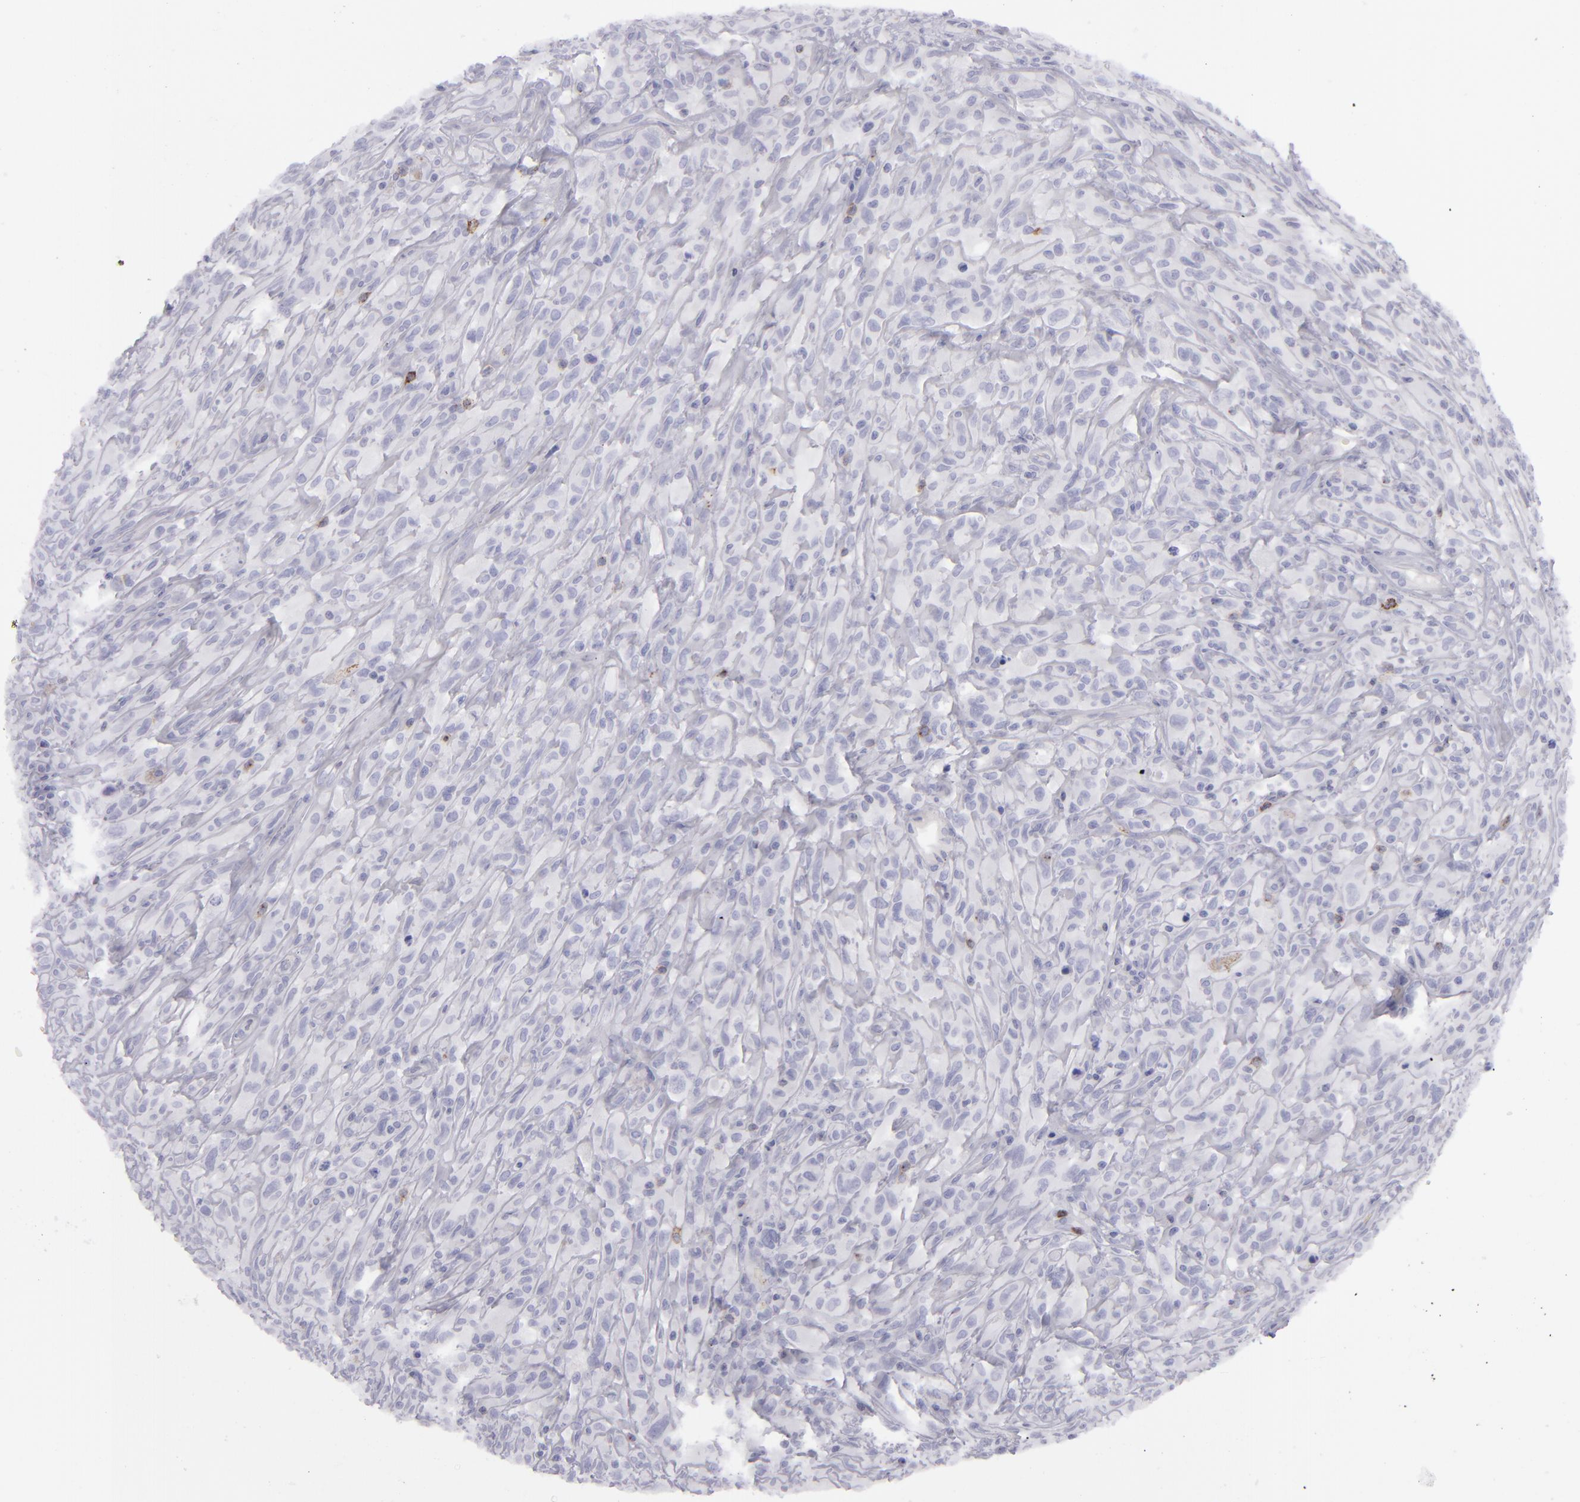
{"staining": {"intensity": "negative", "quantity": "none", "location": "none"}, "tissue": "glioma", "cell_type": "Tumor cells", "image_type": "cancer", "snomed": [{"axis": "morphology", "description": "Glioma, malignant, High grade"}, {"axis": "topography", "description": "Brain"}], "caption": "High magnification brightfield microscopy of malignant glioma (high-grade) stained with DAB (brown) and counterstained with hematoxylin (blue): tumor cells show no significant expression. (DAB immunohistochemistry with hematoxylin counter stain).", "gene": "CD27", "patient": {"sex": "male", "age": 48}}